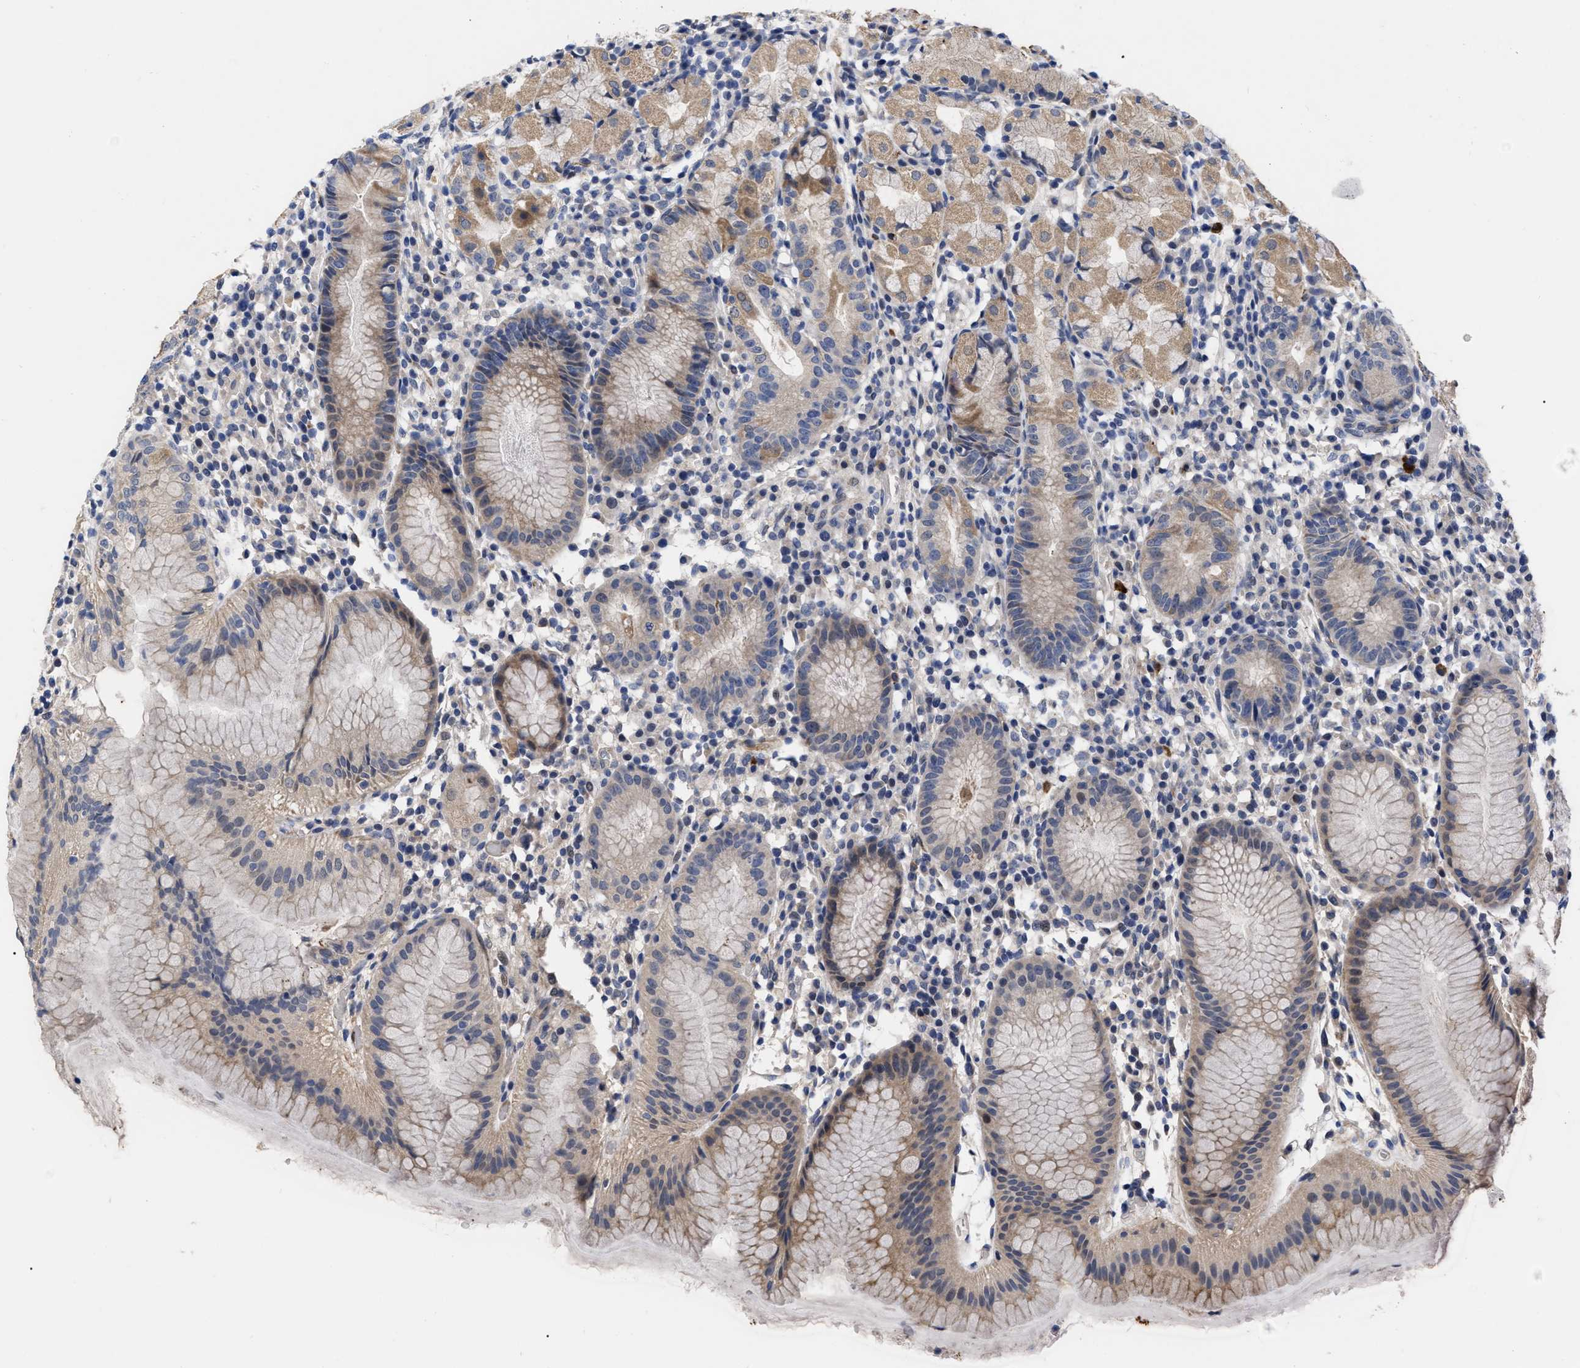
{"staining": {"intensity": "weak", "quantity": "25%-75%", "location": "cytoplasmic/membranous"}, "tissue": "stomach", "cell_type": "Glandular cells", "image_type": "normal", "snomed": [{"axis": "morphology", "description": "Normal tissue, NOS"}, {"axis": "topography", "description": "Stomach"}, {"axis": "topography", "description": "Stomach, lower"}], "caption": "Protein staining by IHC displays weak cytoplasmic/membranous staining in about 25%-75% of glandular cells in benign stomach. (DAB (3,3'-diaminobenzidine) IHC with brightfield microscopy, high magnification).", "gene": "CCN5", "patient": {"sex": "female", "age": 75}}